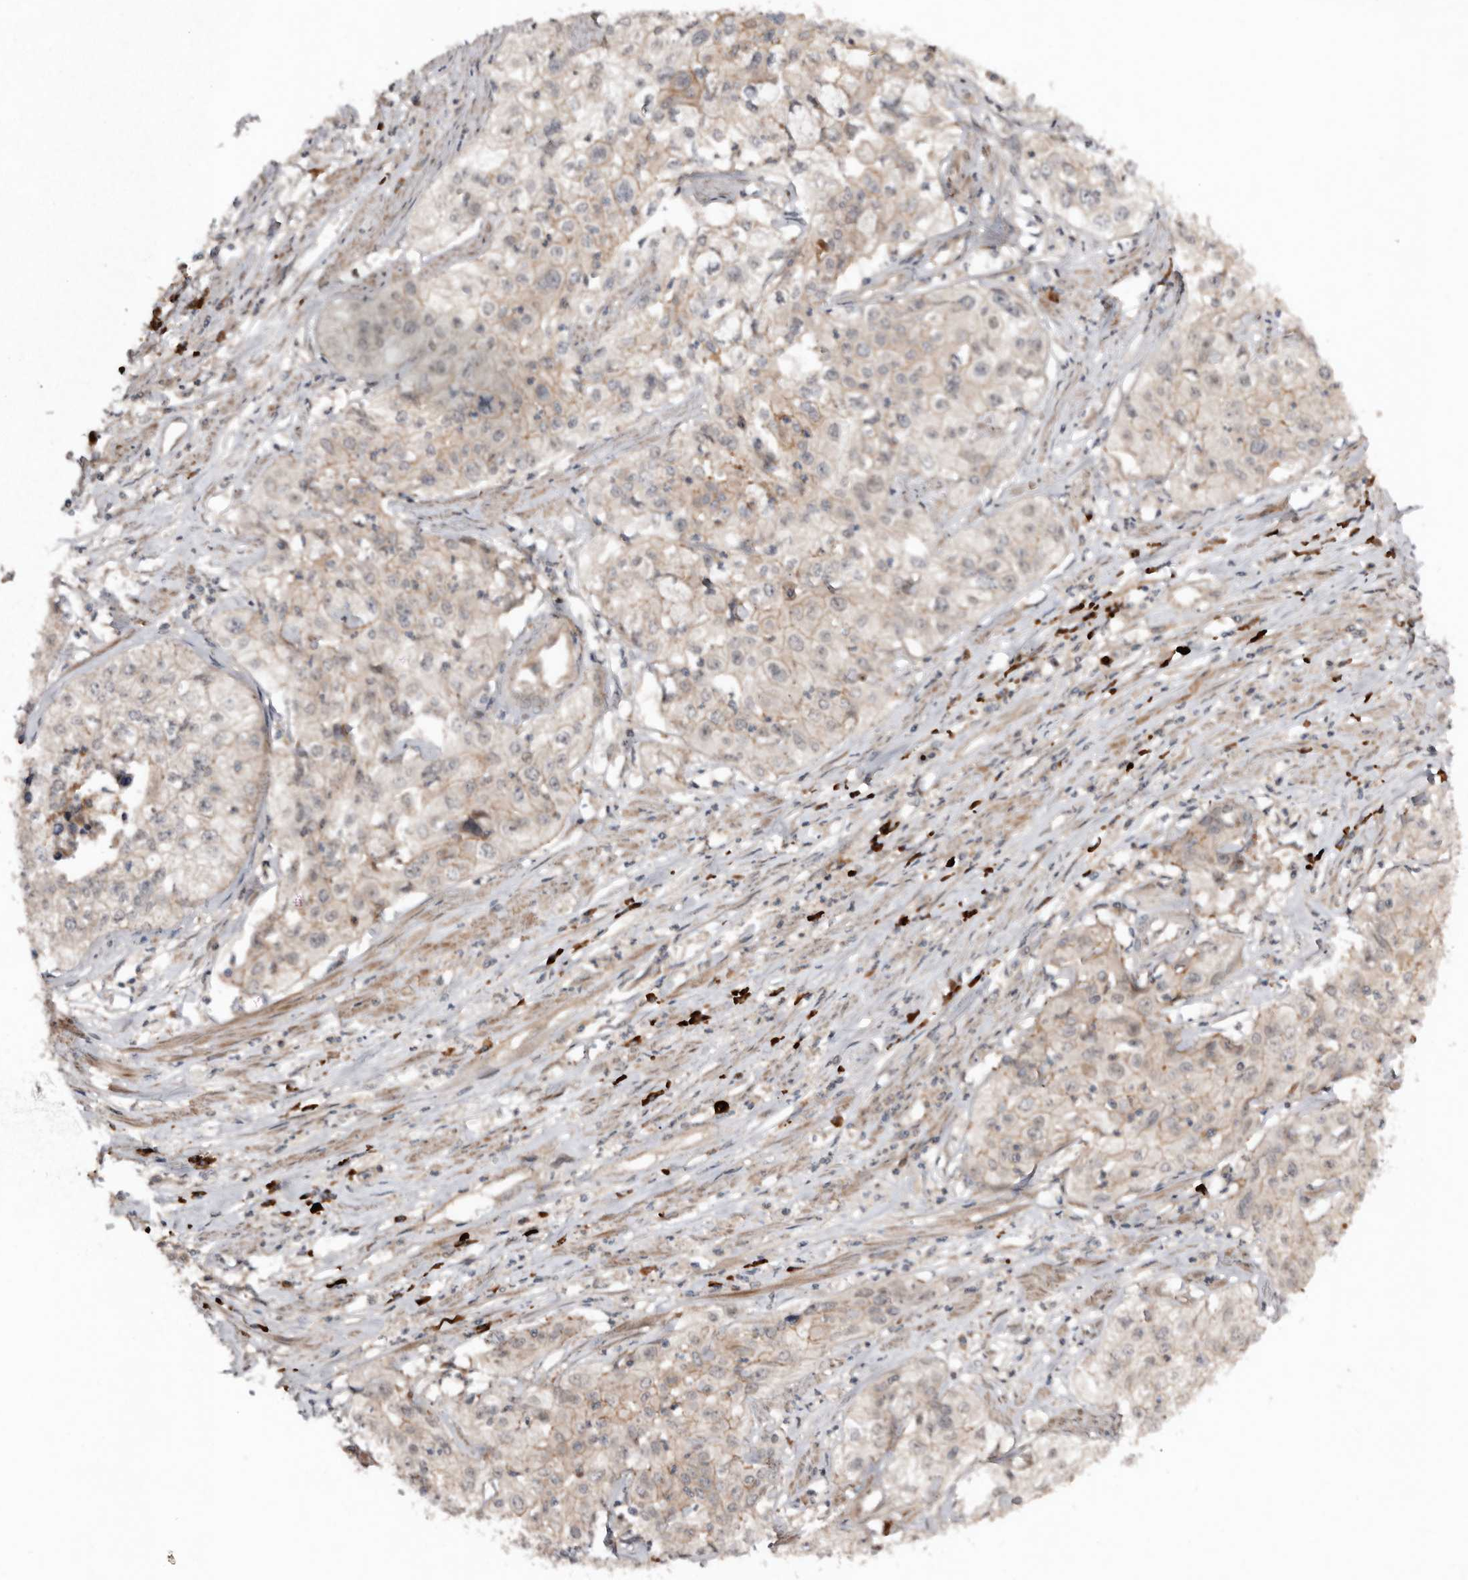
{"staining": {"intensity": "negative", "quantity": "none", "location": "none"}, "tissue": "cervical cancer", "cell_type": "Tumor cells", "image_type": "cancer", "snomed": [{"axis": "morphology", "description": "Squamous cell carcinoma, NOS"}, {"axis": "topography", "description": "Cervix"}], "caption": "Immunohistochemistry micrograph of cervical squamous cell carcinoma stained for a protein (brown), which exhibits no staining in tumor cells.", "gene": "TEAD3", "patient": {"sex": "female", "age": 31}}